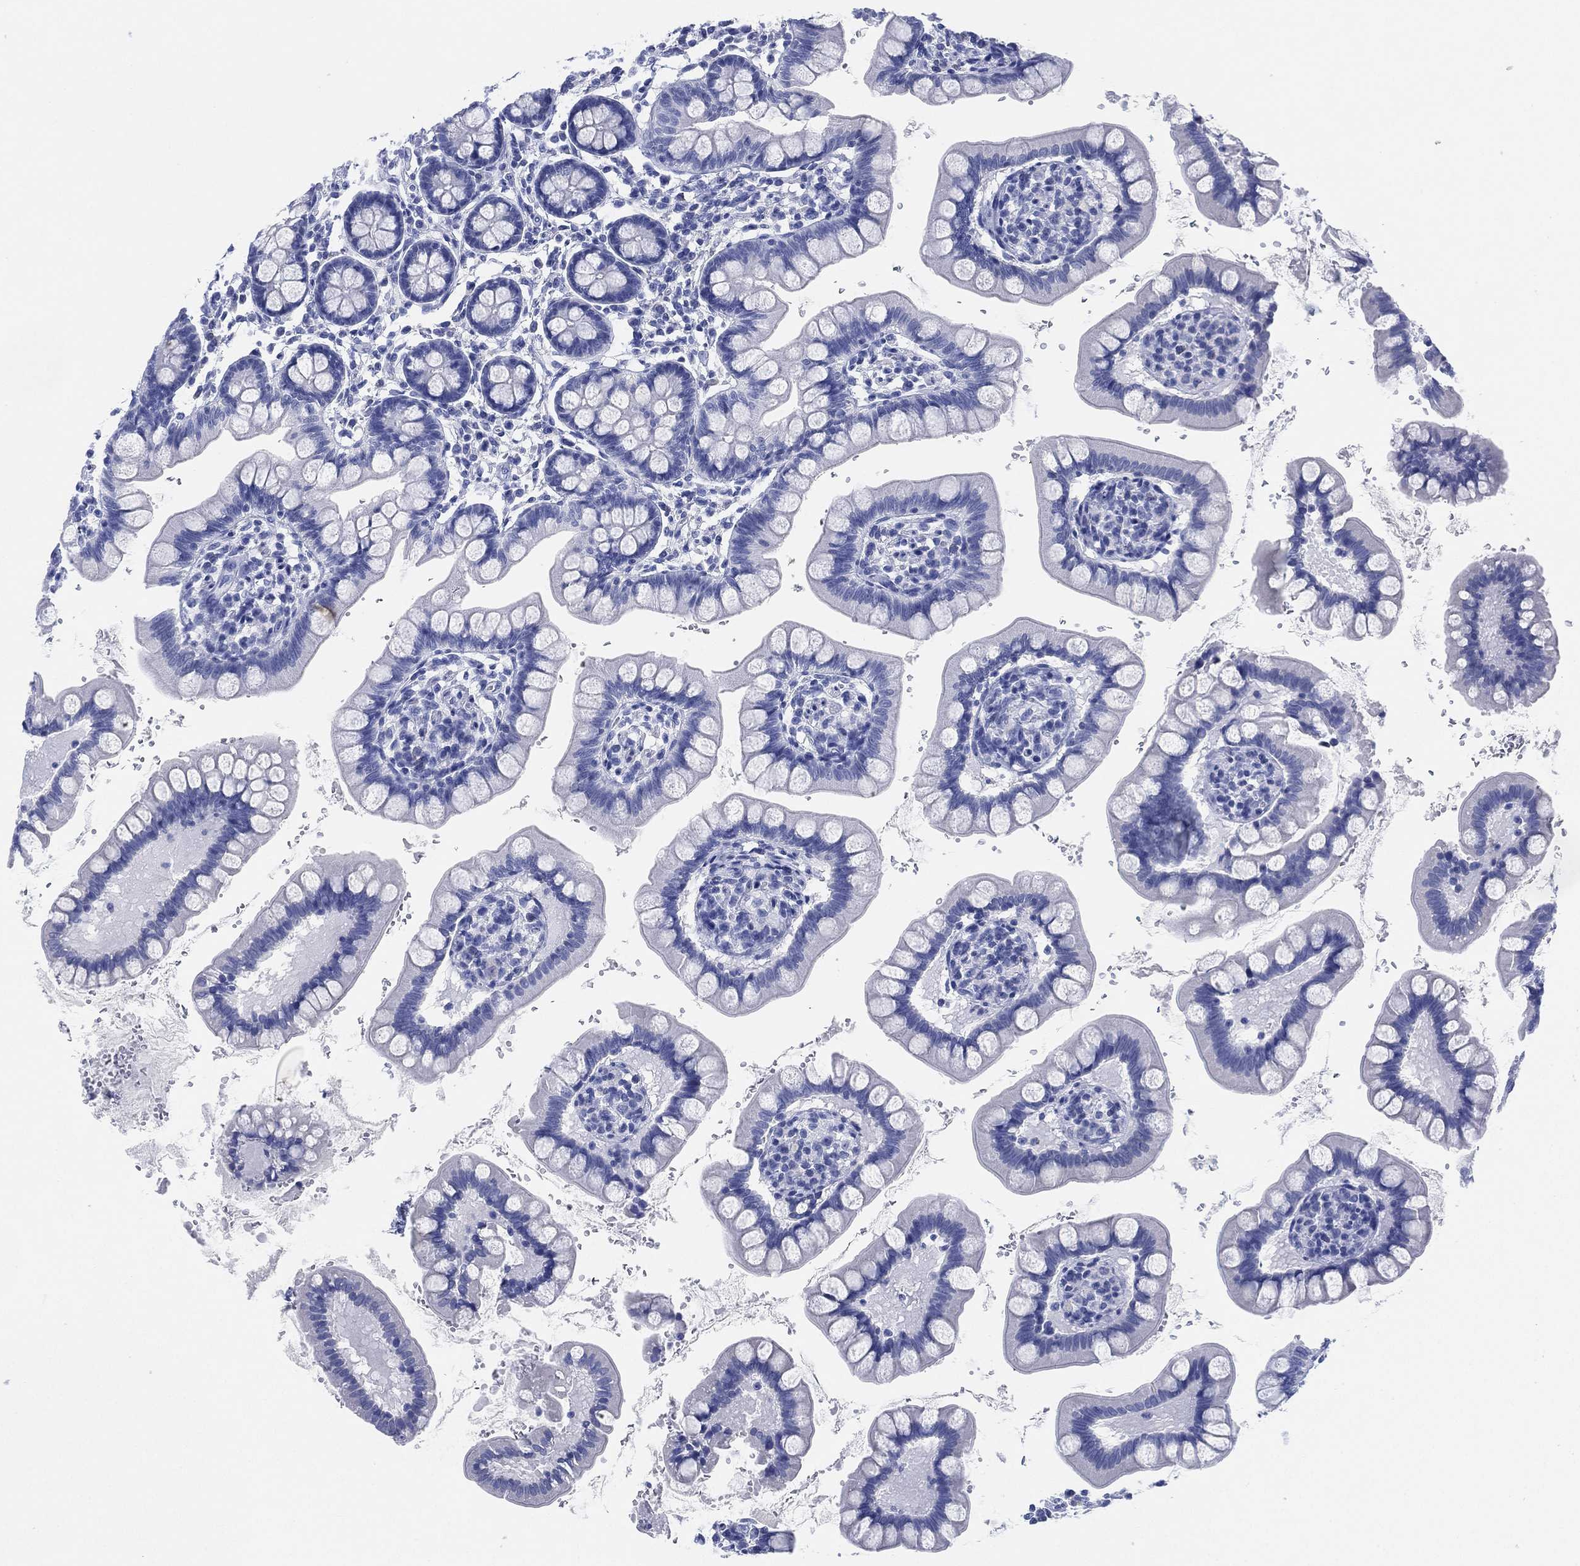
{"staining": {"intensity": "negative", "quantity": "none", "location": "none"}, "tissue": "small intestine", "cell_type": "Glandular cells", "image_type": "normal", "snomed": [{"axis": "morphology", "description": "Normal tissue, NOS"}, {"axis": "topography", "description": "Small intestine"}], "caption": "The immunohistochemistry photomicrograph has no significant positivity in glandular cells of small intestine. The staining is performed using DAB brown chromogen with nuclei counter-stained in using hematoxylin.", "gene": "SLC9C2", "patient": {"sex": "female", "age": 56}}